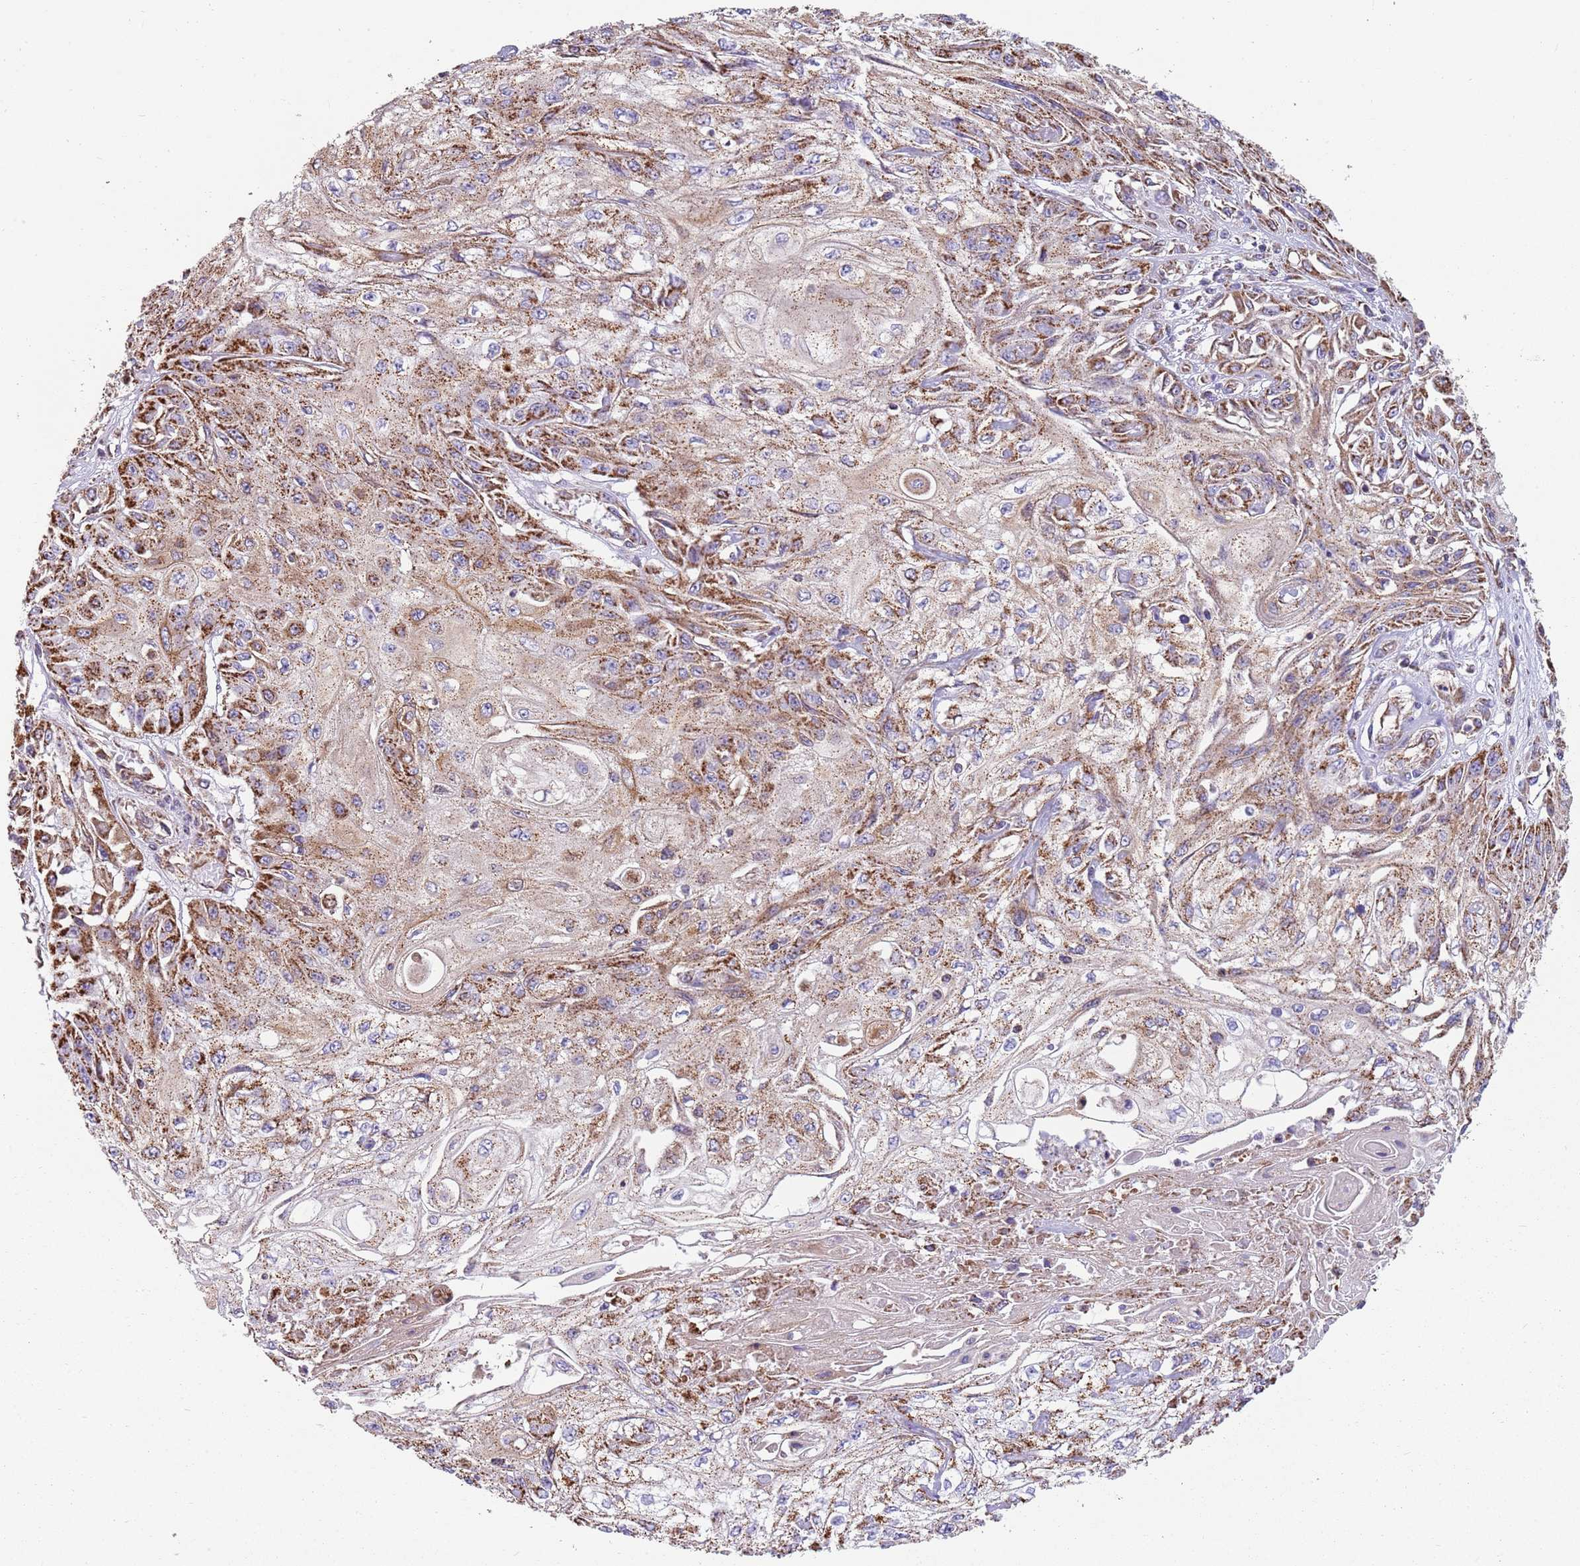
{"staining": {"intensity": "strong", "quantity": "25%-75%", "location": "cytoplasmic/membranous"}, "tissue": "skin cancer", "cell_type": "Tumor cells", "image_type": "cancer", "snomed": [{"axis": "morphology", "description": "Squamous cell carcinoma, NOS"}, {"axis": "morphology", "description": "Squamous cell carcinoma, metastatic, NOS"}, {"axis": "topography", "description": "Skin"}, {"axis": "topography", "description": "Lymph node"}], "caption": "Skin cancer stained with immunohistochemistry (IHC) reveals strong cytoplasmic/membranous staining in approximately 25%-75% of tumor cells. (Stains: DAB in brown, nuclei in blue, Microscopy: brightfield microscopy at high magnification).", "gene": "TTLL1", "patient": {"sex": "male", "age": 75}}